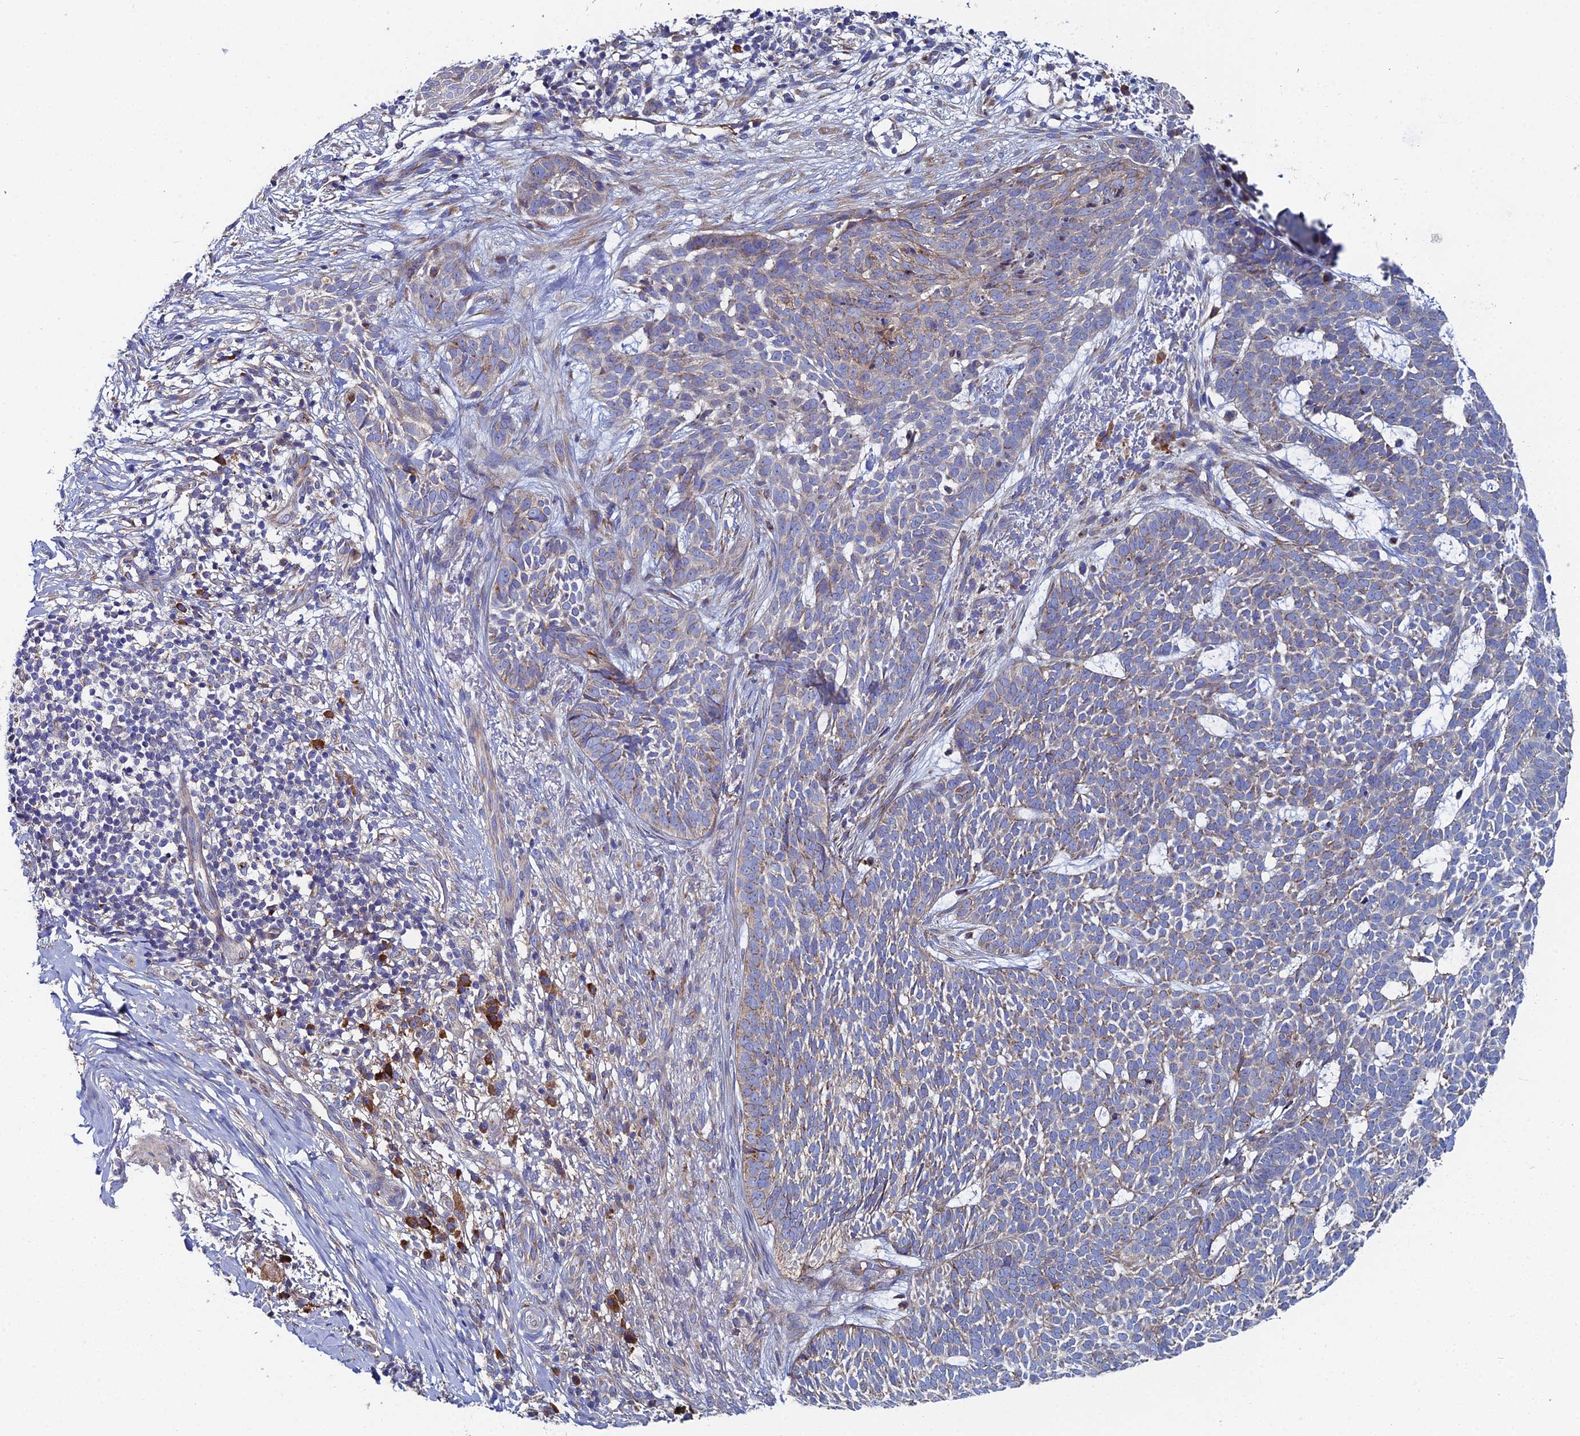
{"staining": {"intensity": "weak", "quantity": "25%-75%", "location": "cytoplasmic/membranous"}, "tissue": "skin cancer", "cell_type": "Tumor cells", "image_type": "cancer", "snomed": [{"axis": "morphology", "description": "Basal cell carcinoma"}, {"axis": "topography", "description": "Skin"}], "caption": "Brown immunohistochemical staining in human skin cancer exhibits weak cytoplasmic/membranous expression in about 25%-75% of tumor cells.", "gene": "CLCN3", "patient": {"sex": "female", "age": 78}}